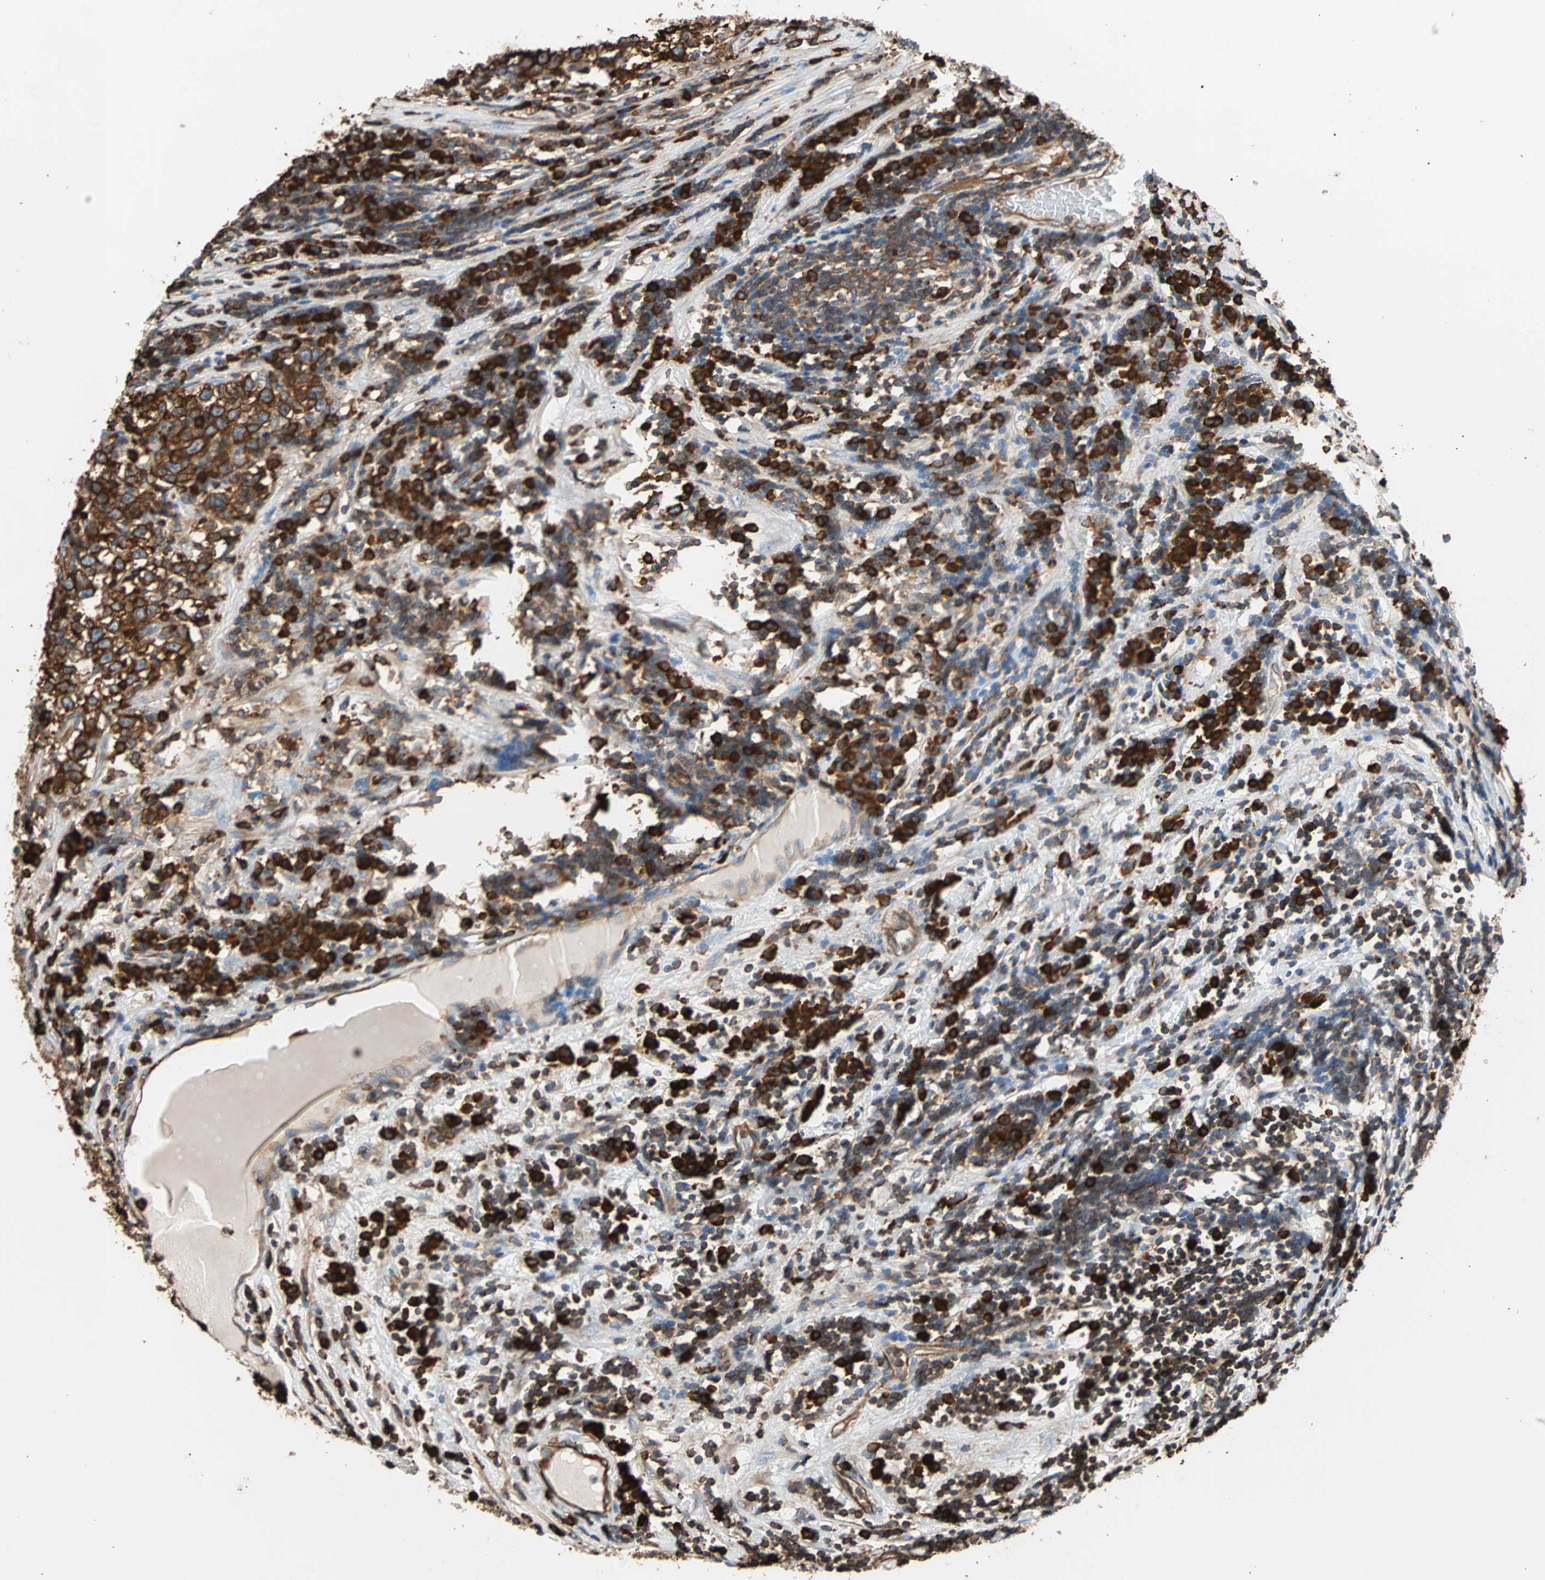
{"staining": {"intensity": "strong", "quantity": ">75%", "location": "cytoplasmic/membranous"}, "tissue": "testis cancer", "cell_type": "Tumor cells", "image_type": "cancer", "snomed": [{"axis": "morphology", "description": "Seminoma, NOS"}, {"axis": "topography", "description": "Testis"}], "caption": "Immunohistochemical staining of seminoma (testis) displays high levels of strong cytoplasmic/membranous expression in about >75% of tumor cells. (Stains: DAB (3,3'-diaminobenzidine) in brown, nuclei in blue, Microscopy: brightfield microscopy at high magnification).", "gene": "EEF2", "patient": {"sex": "male", "age": 43}}